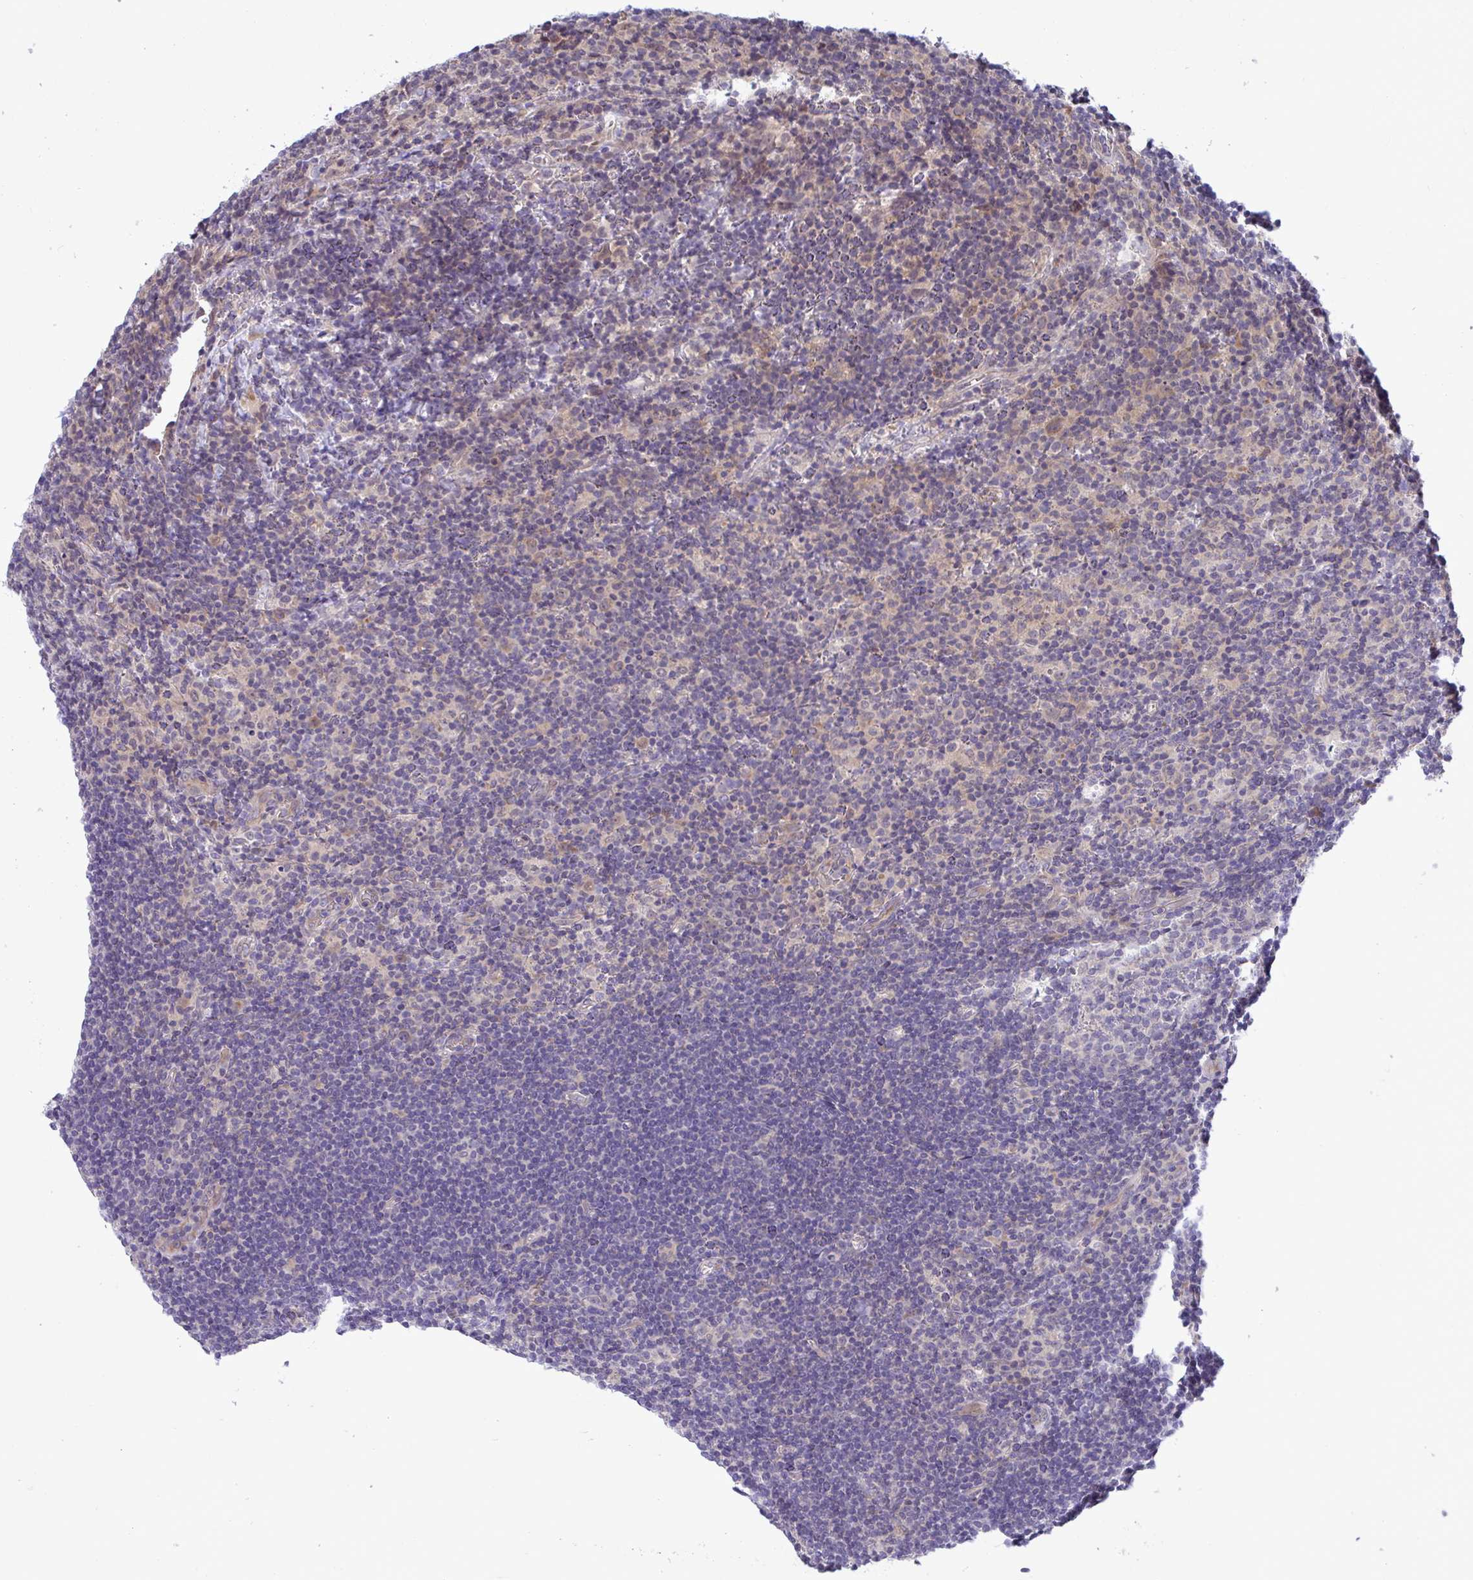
{"staining": {"intensity": "weak", "quantity": ">75%", "location": "cytoplasmic/membranous"}, "tissue": "lymphoma", "cell_type": "Tumor cells", "image_type": "cancer", "snomed": [{"axis": "morphology", "description": "Hodgkin's disease, NOS"}, {"axis": "topography", "description": "Lymph node"}], "caption": "IHC micrograph of human lymphoma stained for a protein (brown), which displays low levels of weak cytoplasmic/membranous staining in approximately >75% of tumor cells.", "gene": "C9orf64", "patient": {"sex": "female", "age": 57}}